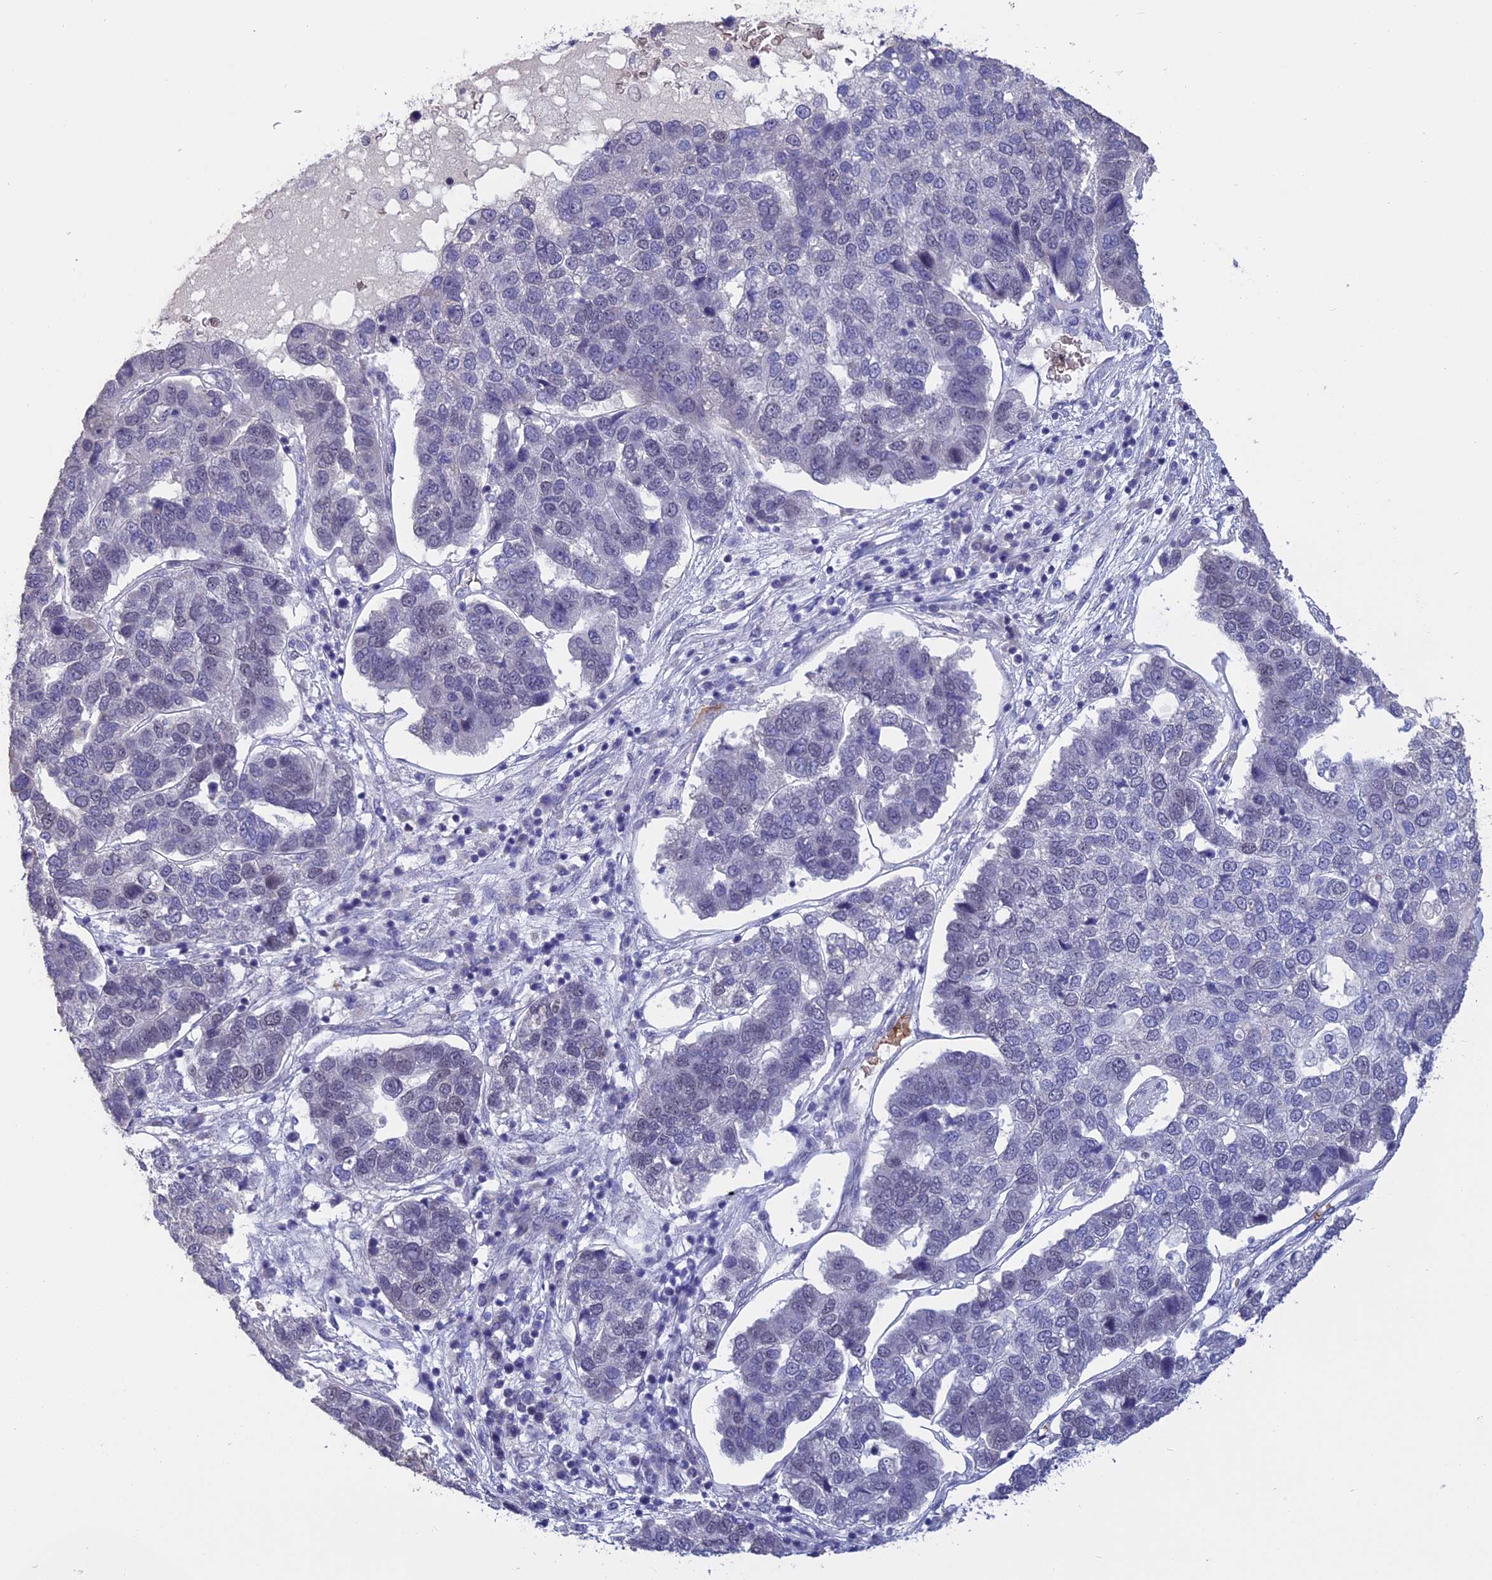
{"staining": {"intensity": "negative", "quantity": "none", "location": "none"}, "tissue": "pancreatic cancer", "cell_type": "Tumor cells", "image_type": "cancer", "snomed": [{"axis": "morphology", "description": "Adenocarcinoma, NOS"}, {"axis": "topography", "description": "Pancreas"}], "caption": "The histopathology image shows no staining of tumor cells in pancreatic cancer.", "gene": "KNOP1", "patient": {"sex": "female", "age": 61}}